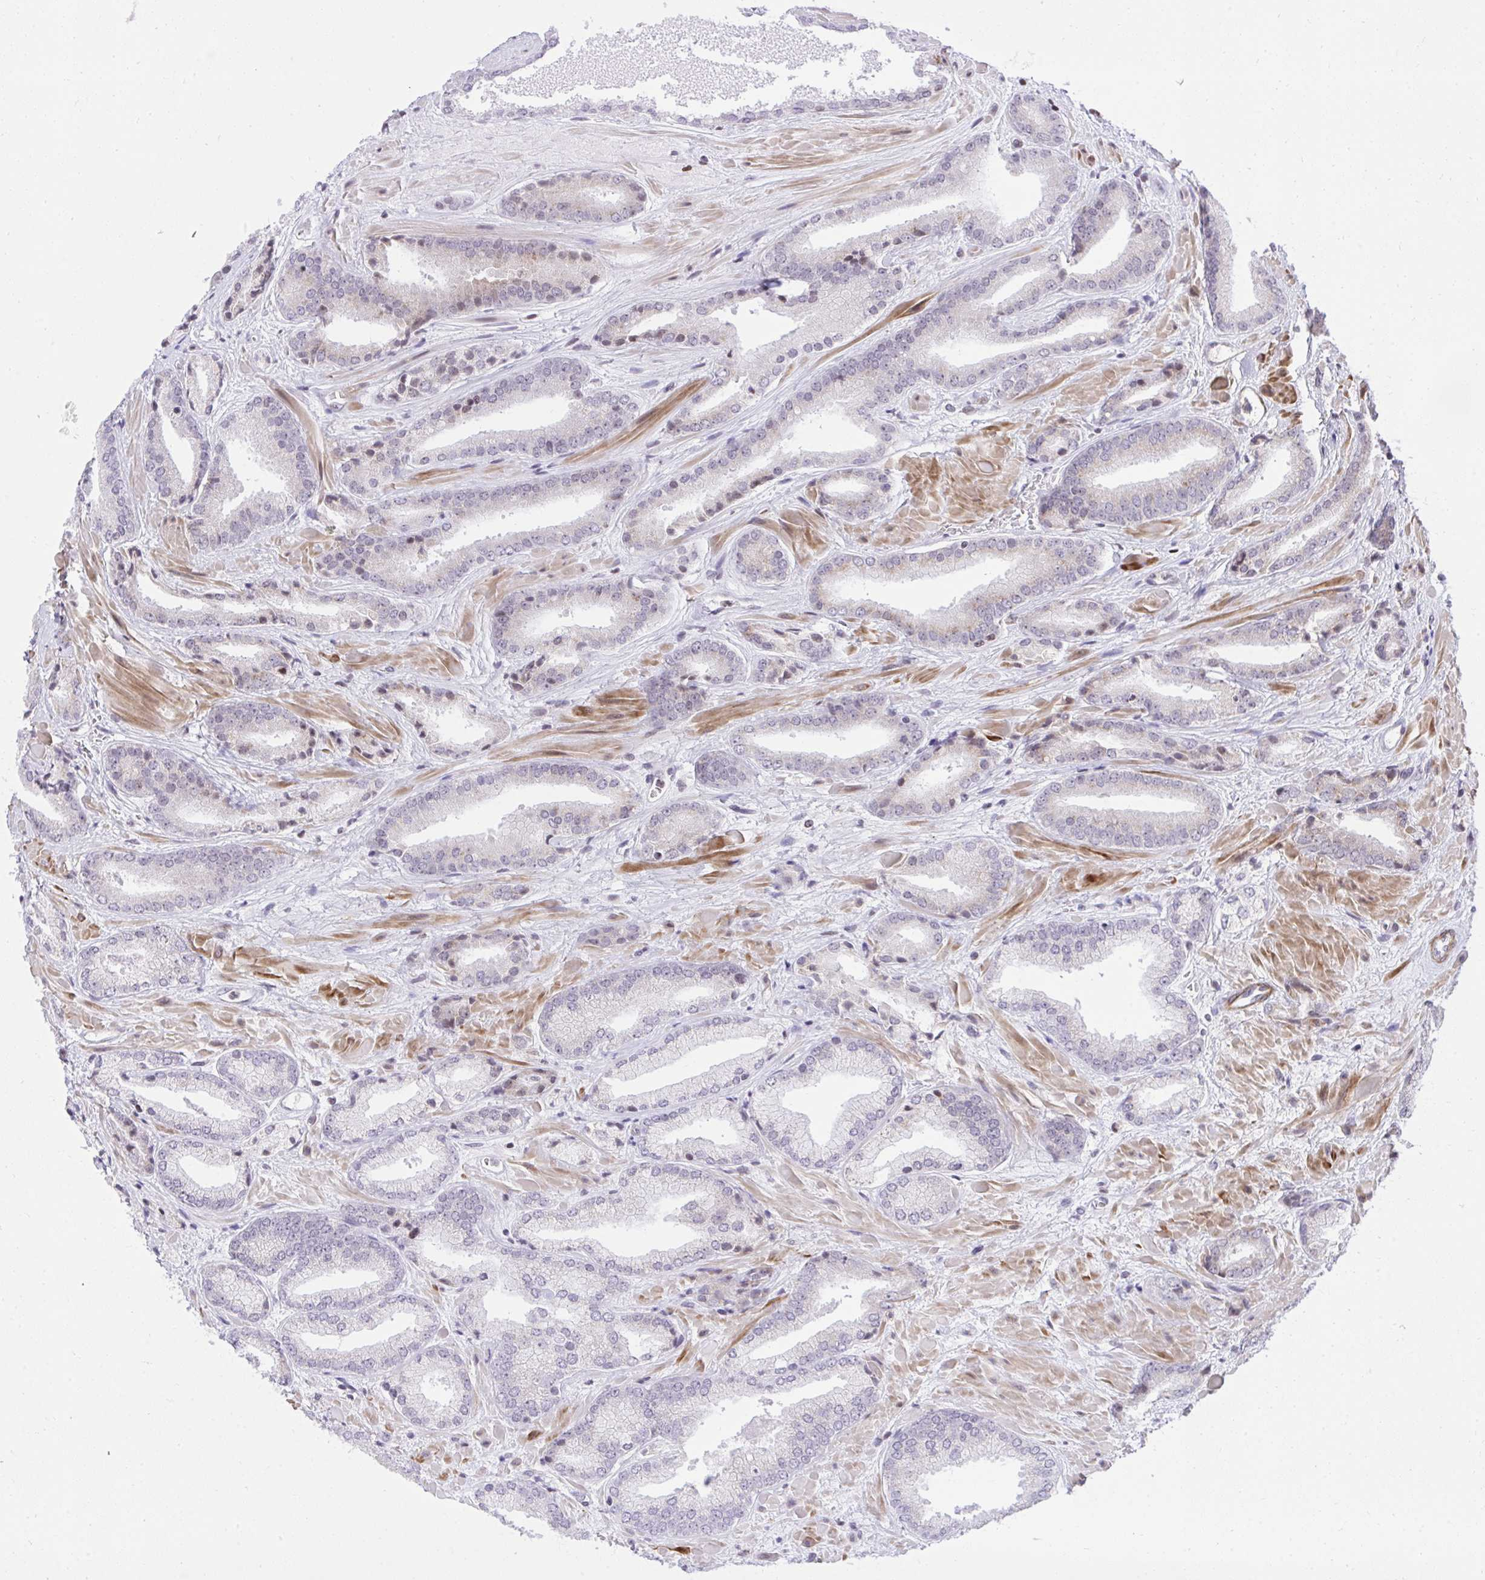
{"staining": {"intensity": "negative", "quantity": "none", "location": "none"}, "tissue": "prostate cancer", "cell_type": "Tumor cells", "image_type": "cancer", "snomed": [{"axis": "morphology", "description": "Adenocarcinoma, High grade"}, {"axis": "topography", "description": "Prostate"}], "caption": "An immunohistochemistry photomicrograph of prostate cancer (high-grade adenocarcinoma) is shown. There is no staining in tumor cells of prostate cancer (high-grade adenocarcinoma).", "gene": "KCNN4", "patient": {"sex": "male", "age": 56}}